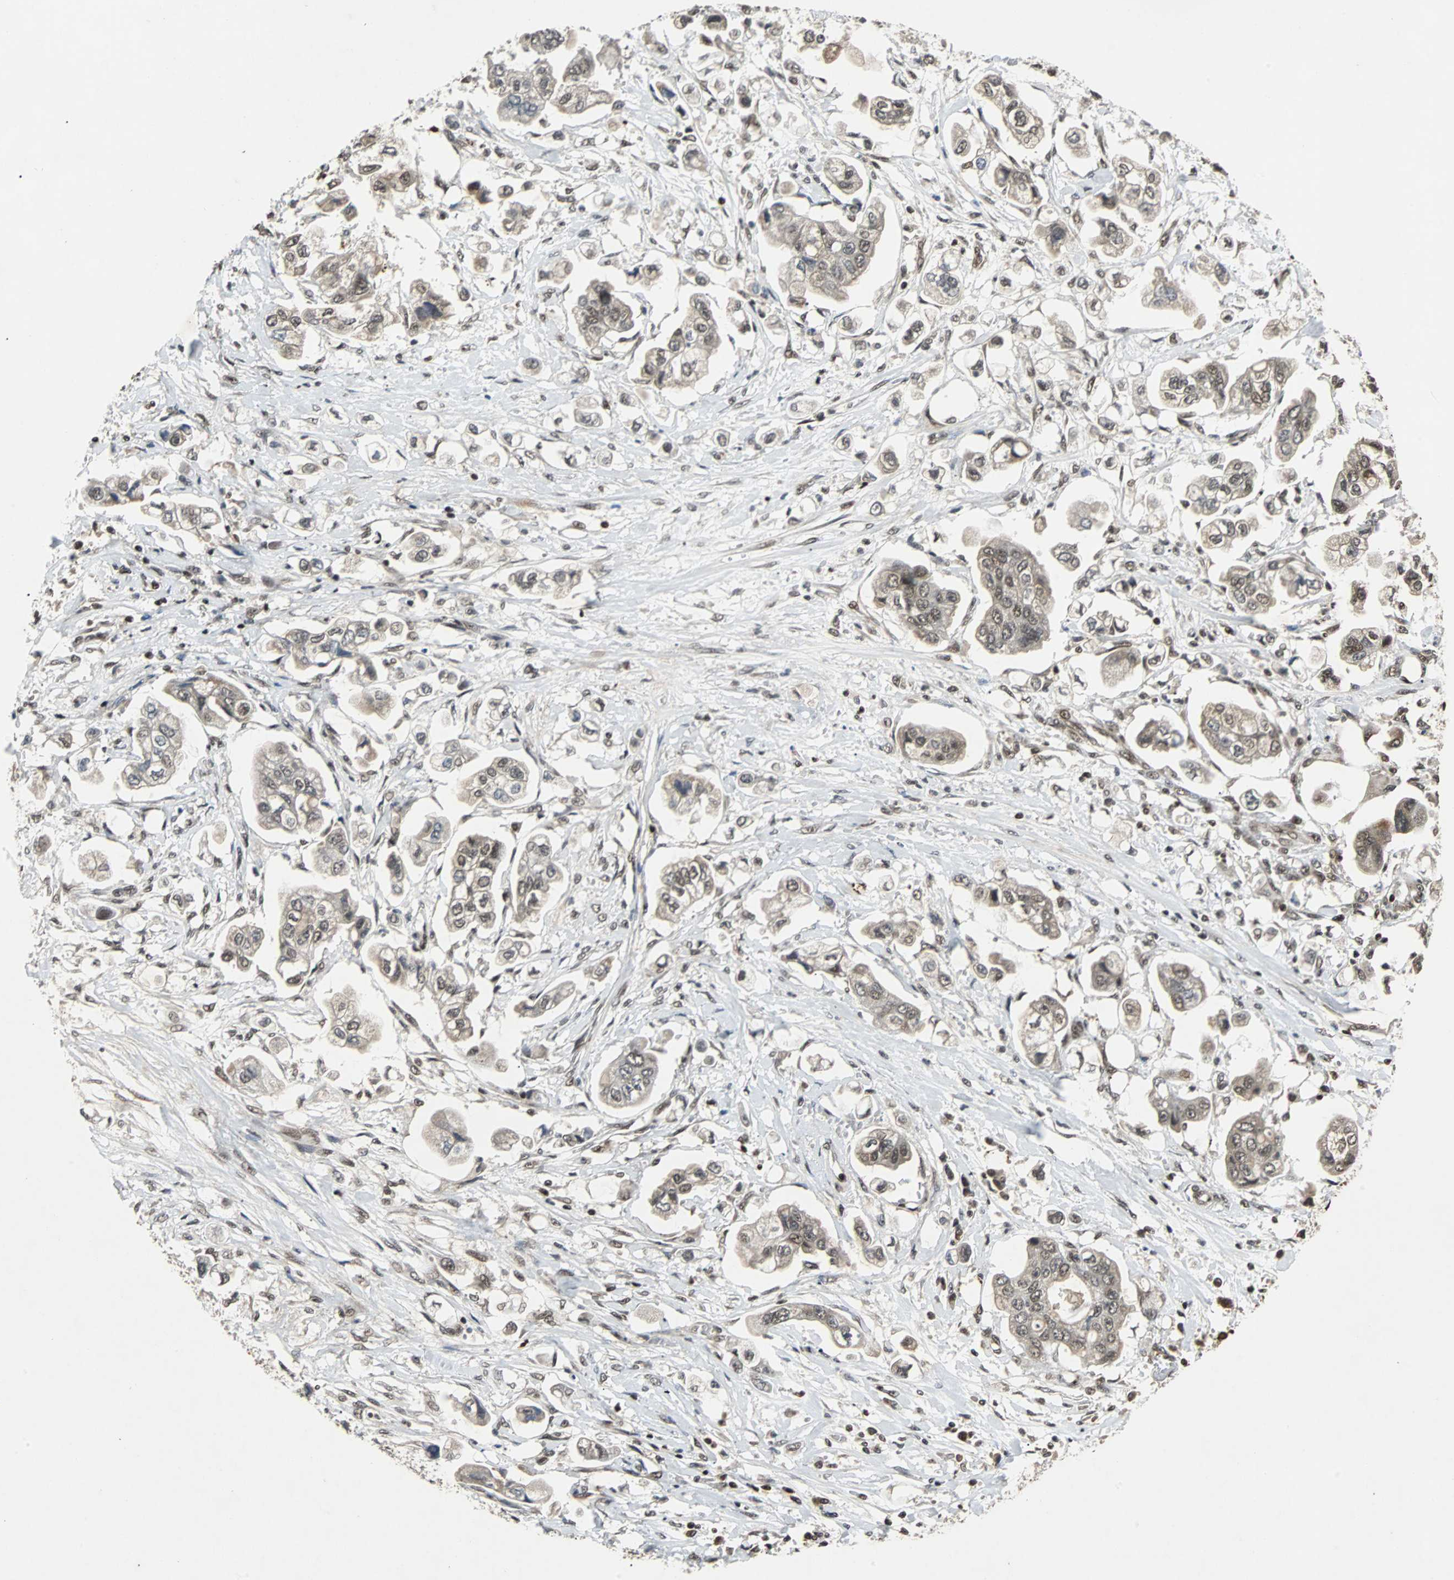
{"staining": {"intensity": "weak", "quantity": ">75%", "location": "cytoplasmic/membranous,nuclear"}, "tissue": "stomach cancer", "cell_type": "Tumor cells", "image_type": "cancer", "snomed": [{"axis": "morphology", "description": "Adenocarcinoma, NOS"}, {"axis": "topography", "description": "Stomach"}], "caption": "This histopathology image displays IHC staining of human stomach cancer, with low weak cytoplasmic/membranous and nuclear staining in approximately >75% of tumor cells.", "gene": "TAF5", "patient": {"sex": "male", "age": 62}}